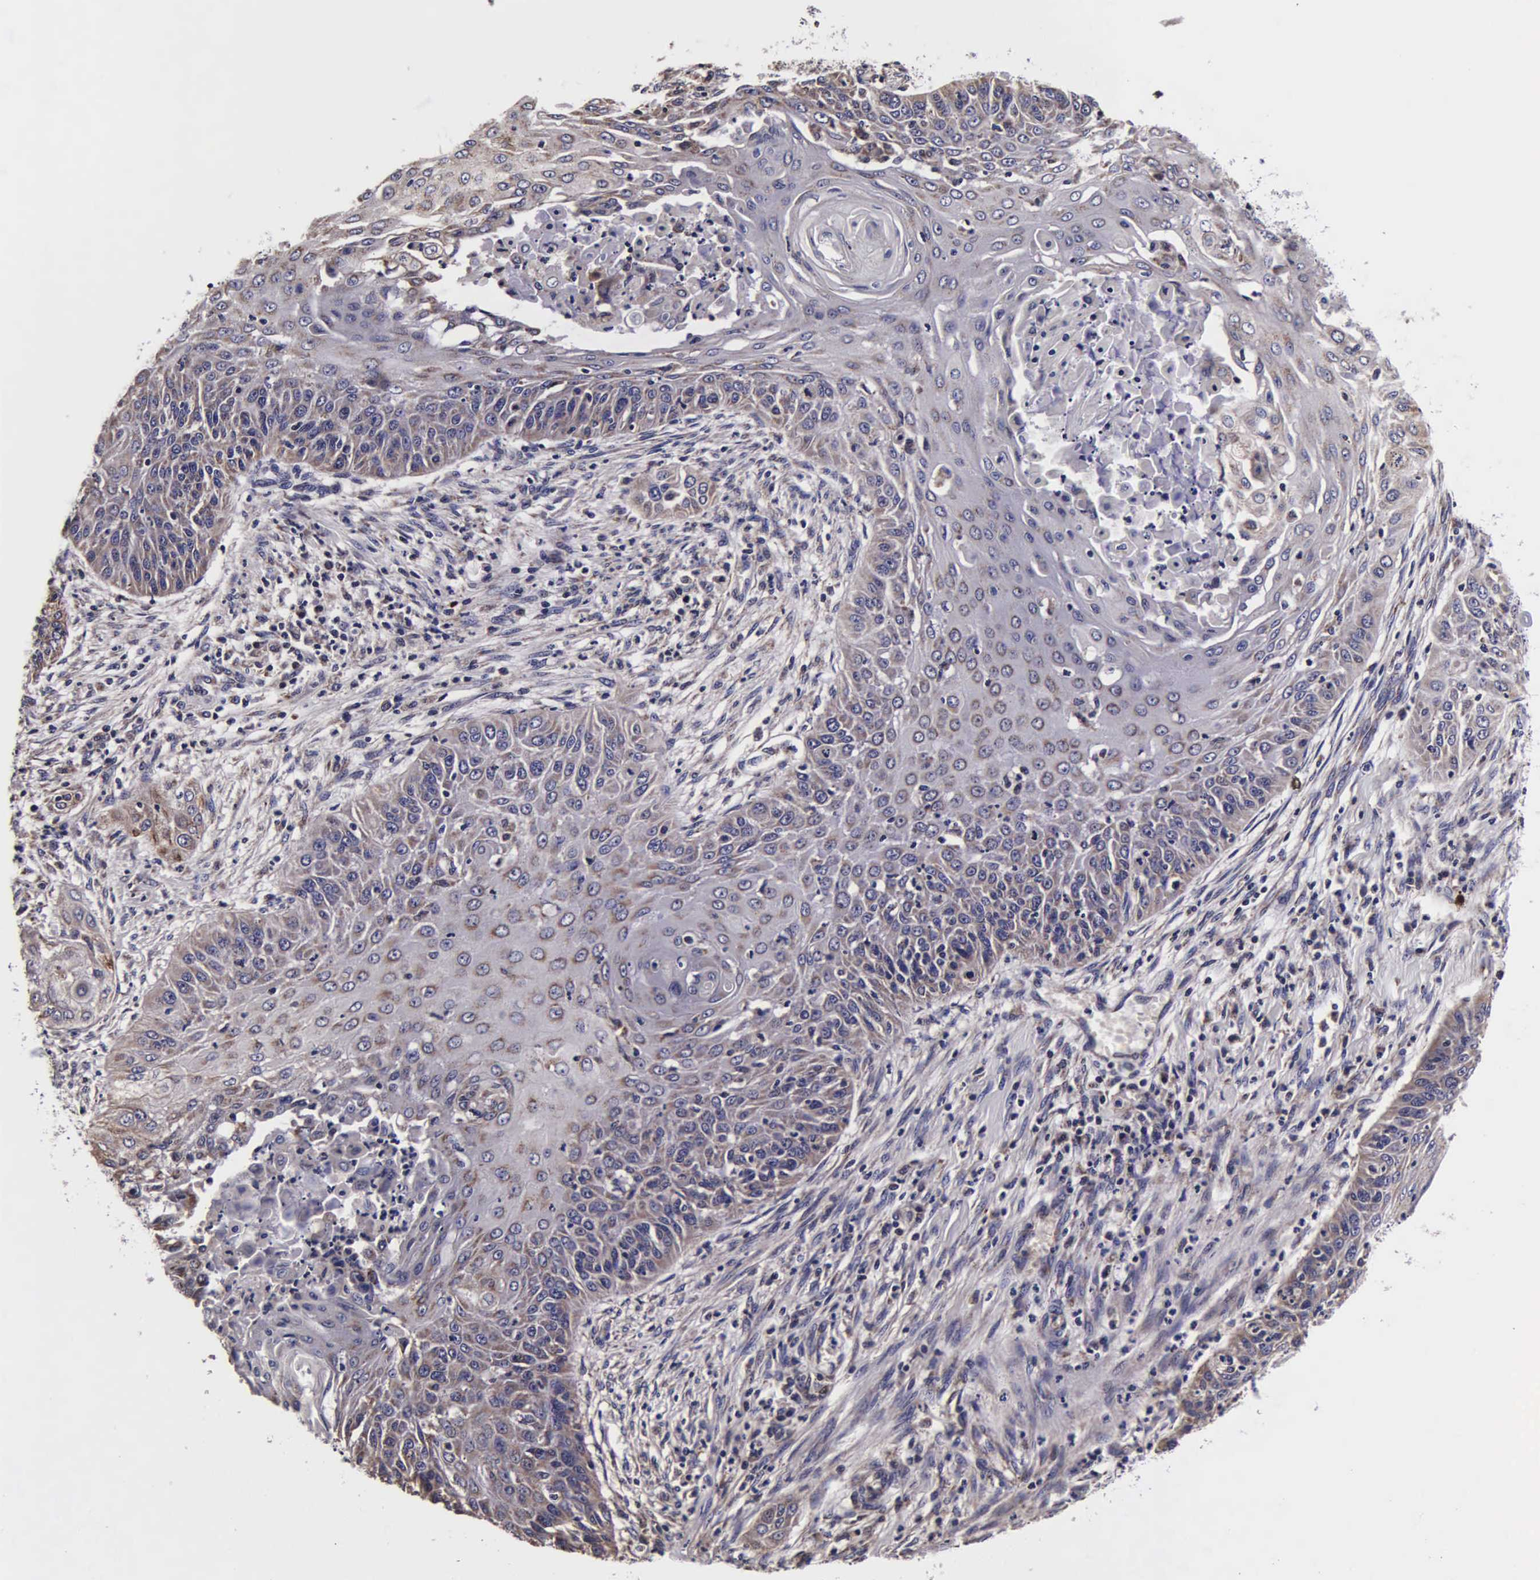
{"staining": {"intensity": "weak", "quantity": ">75%", "location": "cytoplasmic/membranous"}, "tissue": "cervical cancer", "cell_type": "Tumor cells", "image_type": "cancer", "snomed": [{"axis": "morphology", "description": "Squamous cell carcinoma, NOS"}, {"axis": "topography", "description": "Cervix"}], "caption": "Squamous cell carcinoma (cervical) was stained to show a protein in brown. There is low levels of weak cytoplasmic/membranous positivity in about >75% of tumor cells.", "gene": "PSMA3", "patient": {"sex": "female", "age": 64}}